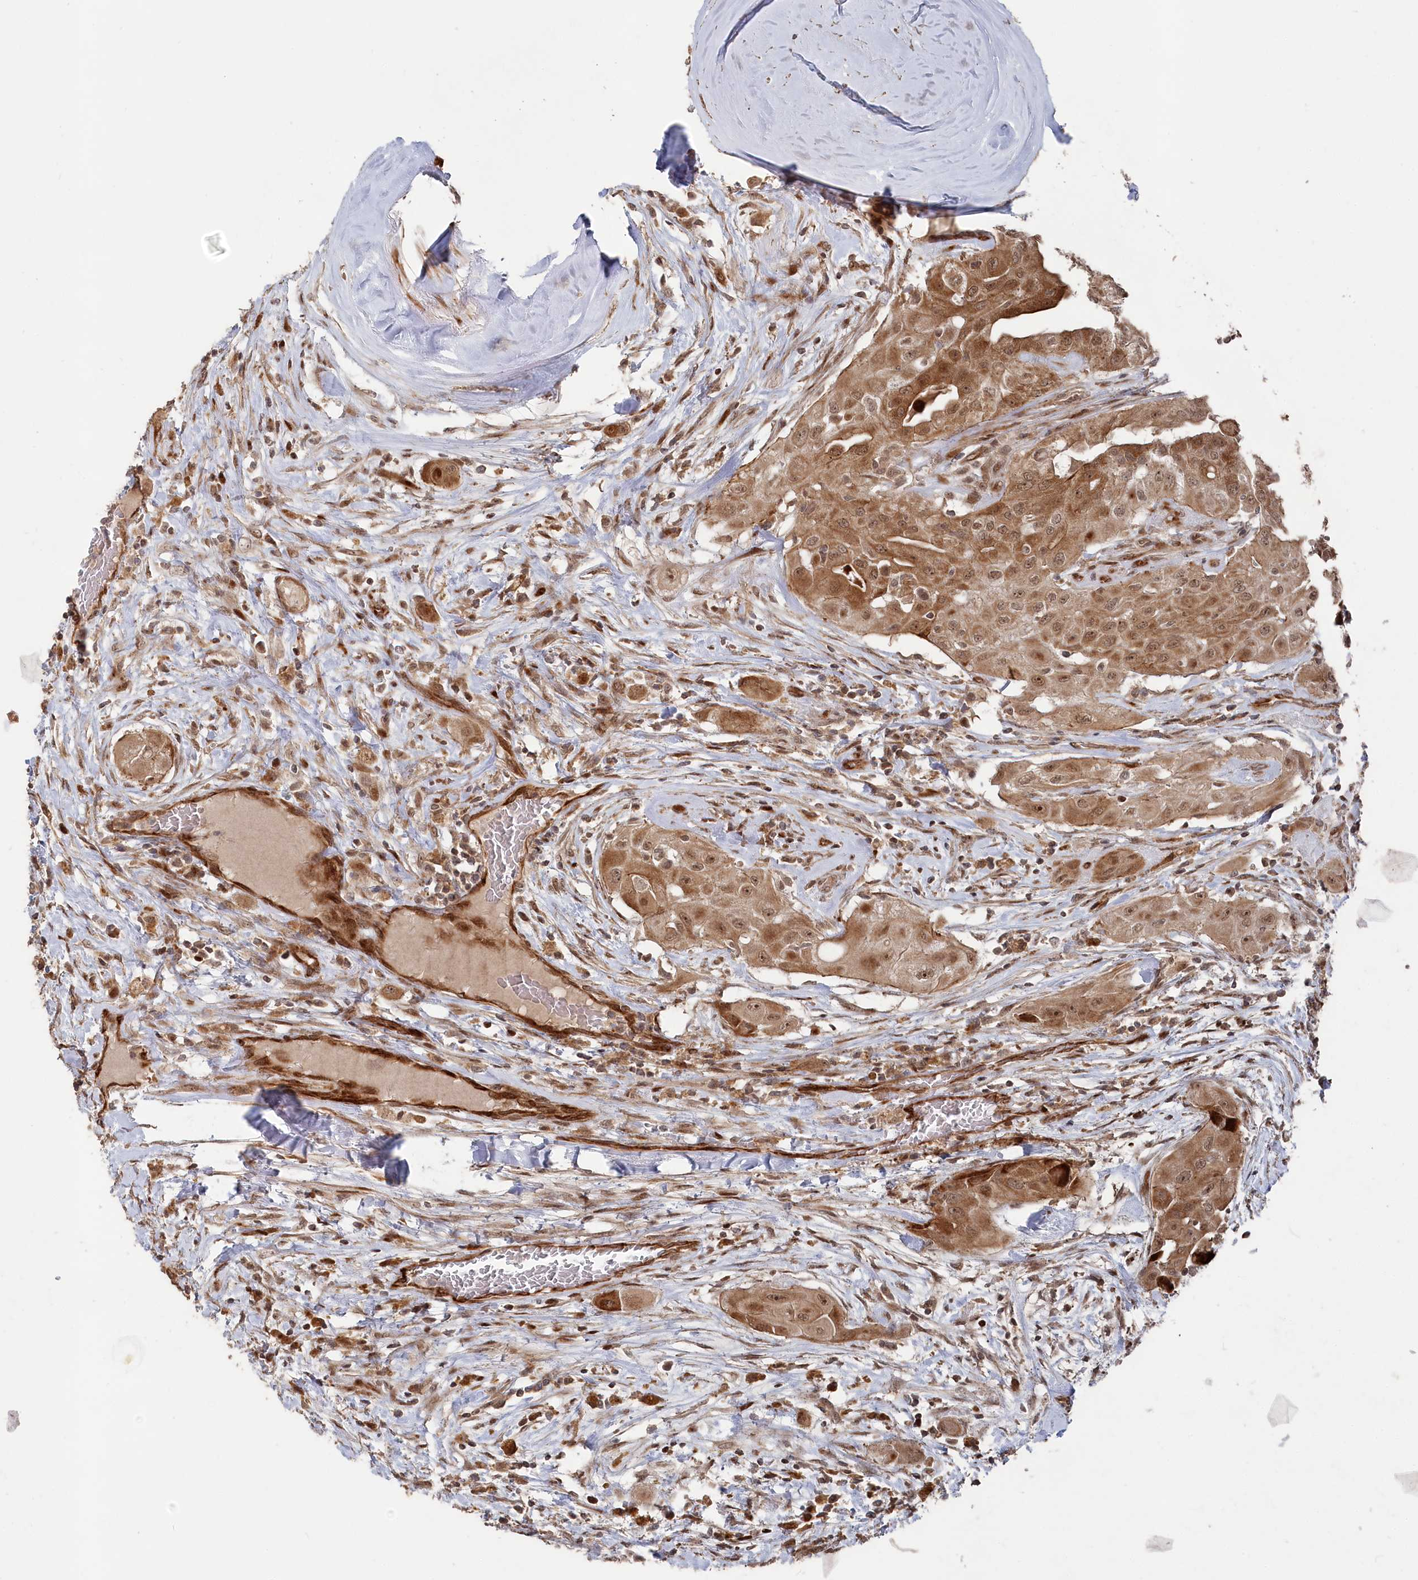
{"staining": {"intensity": "moderate", "quantity": ">75%", "location": "cytoplasmic/membranous,nuclear"}, "tissue": "thyroid cancer", "cell_type": "Tumor cells", "image_type": "cancer", "snomed": [{"axis": "morphology", "description": "Papillary adenocarcinoma, NOS"}, {"axis": "topography", "description": "Thyroid gland"}], "caption": "DAB immunohistochemical staining of papillary adenocarcinoma (thyroid) displays moderate cytoplasmic/membranous and nuclear protein positivity in approximately >75% of tumor cells. (DAB (3,3'-diaminobenzidine) IHC with brightfield microscopy, high magnification).", "gene": "POLR3A", "patient": {"sex": "female", "age": 59}}